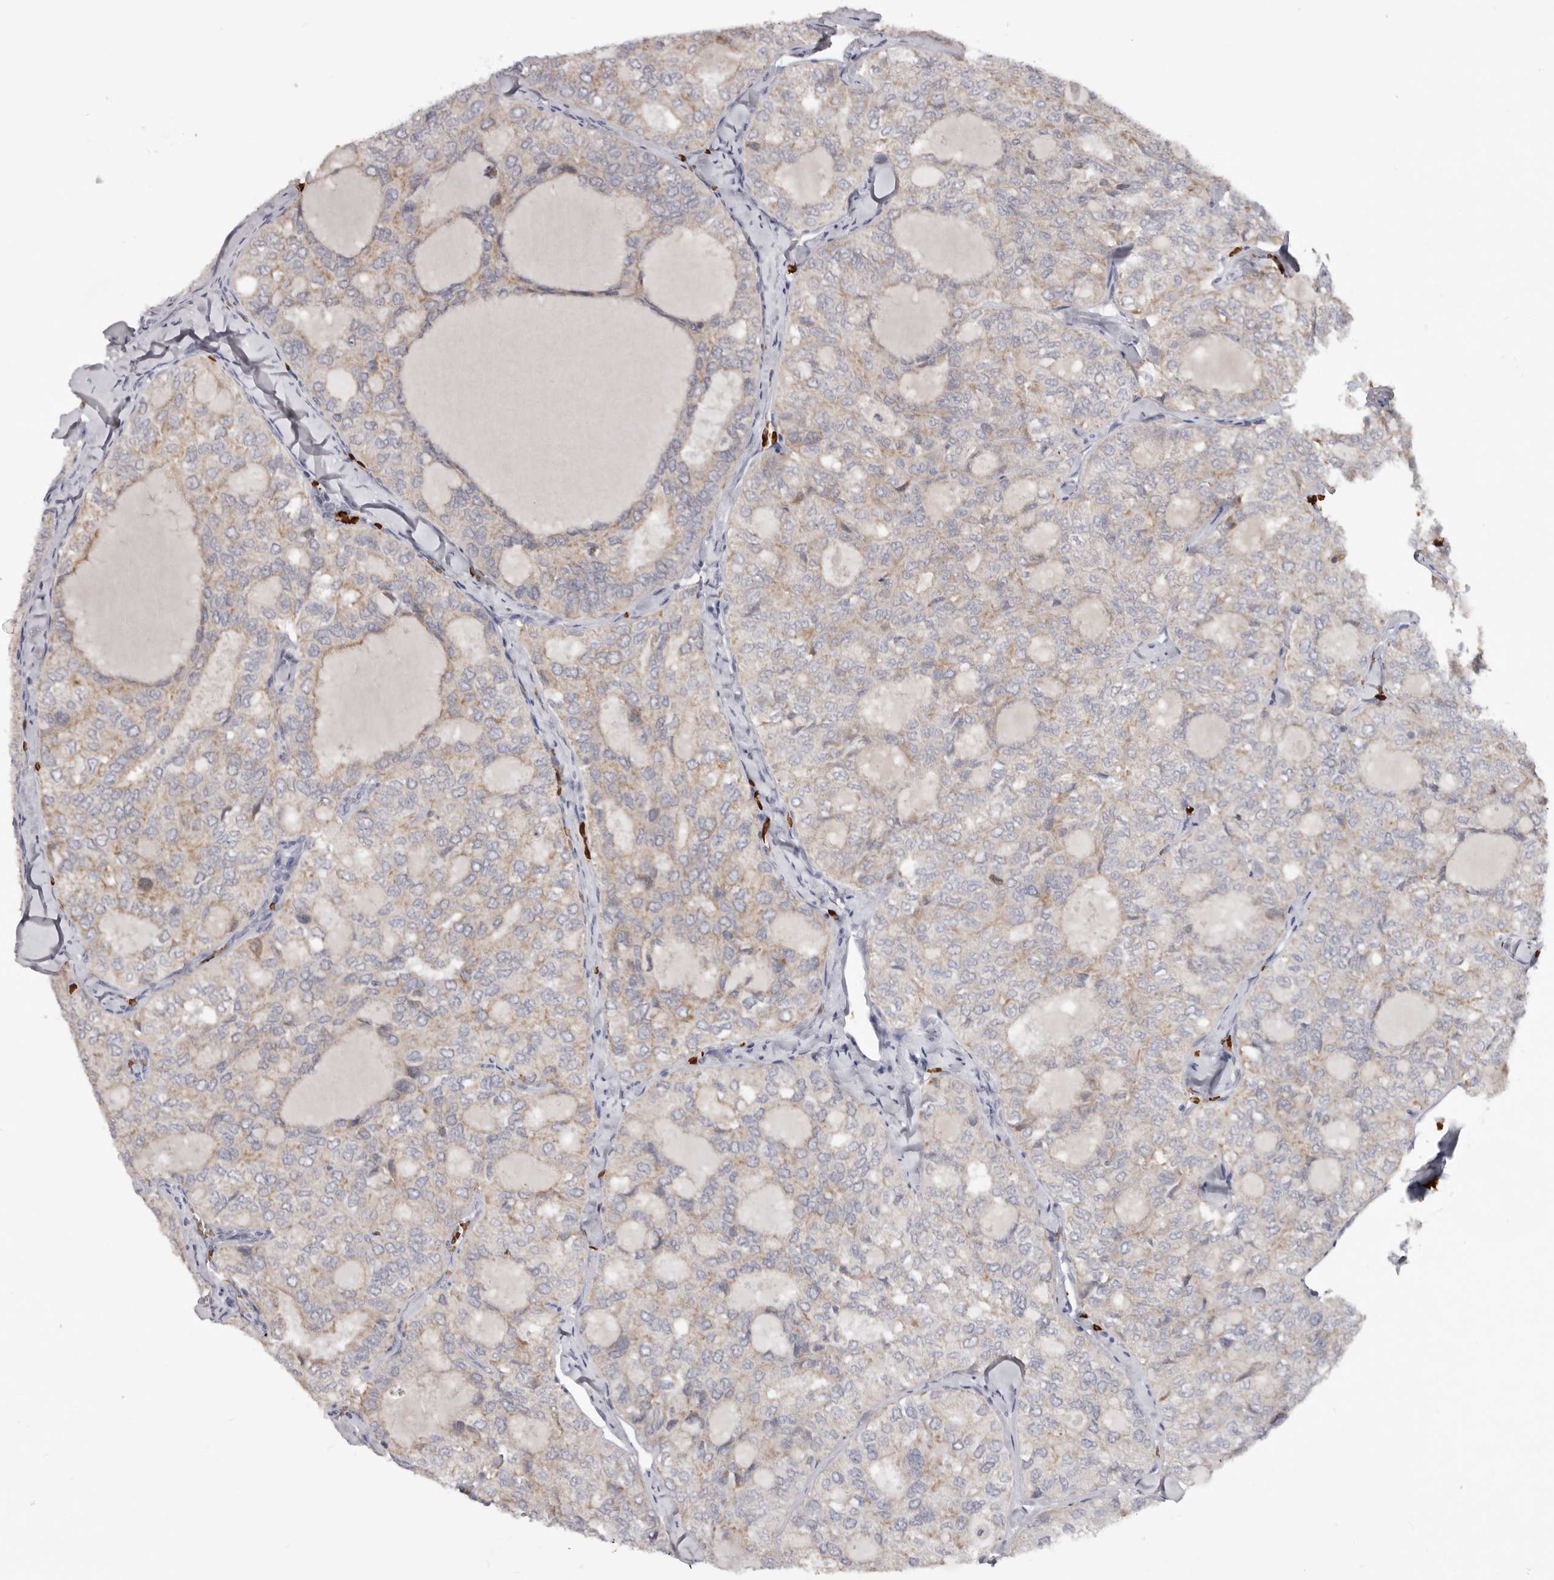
{"staining": {"intensity": "weak", "quantity": "<25%", "location": "cytoplasmic/membranous"}, "tissue": "thyroid cancer", "cell_type": "Tumor cells", "image_type": "cancer", "snomed": [{"axis": "morphology", "description": "Follicular adenoma carcinoma, NOS"}, {"axis": "topography", "description": "Thyroid gland"}], "caption": "Histopathology image shows no protein positivity in tumor cells of thyroid cancer tissue.", "gene": "TNR", "patient": {"sex": "male", "age": 75}}